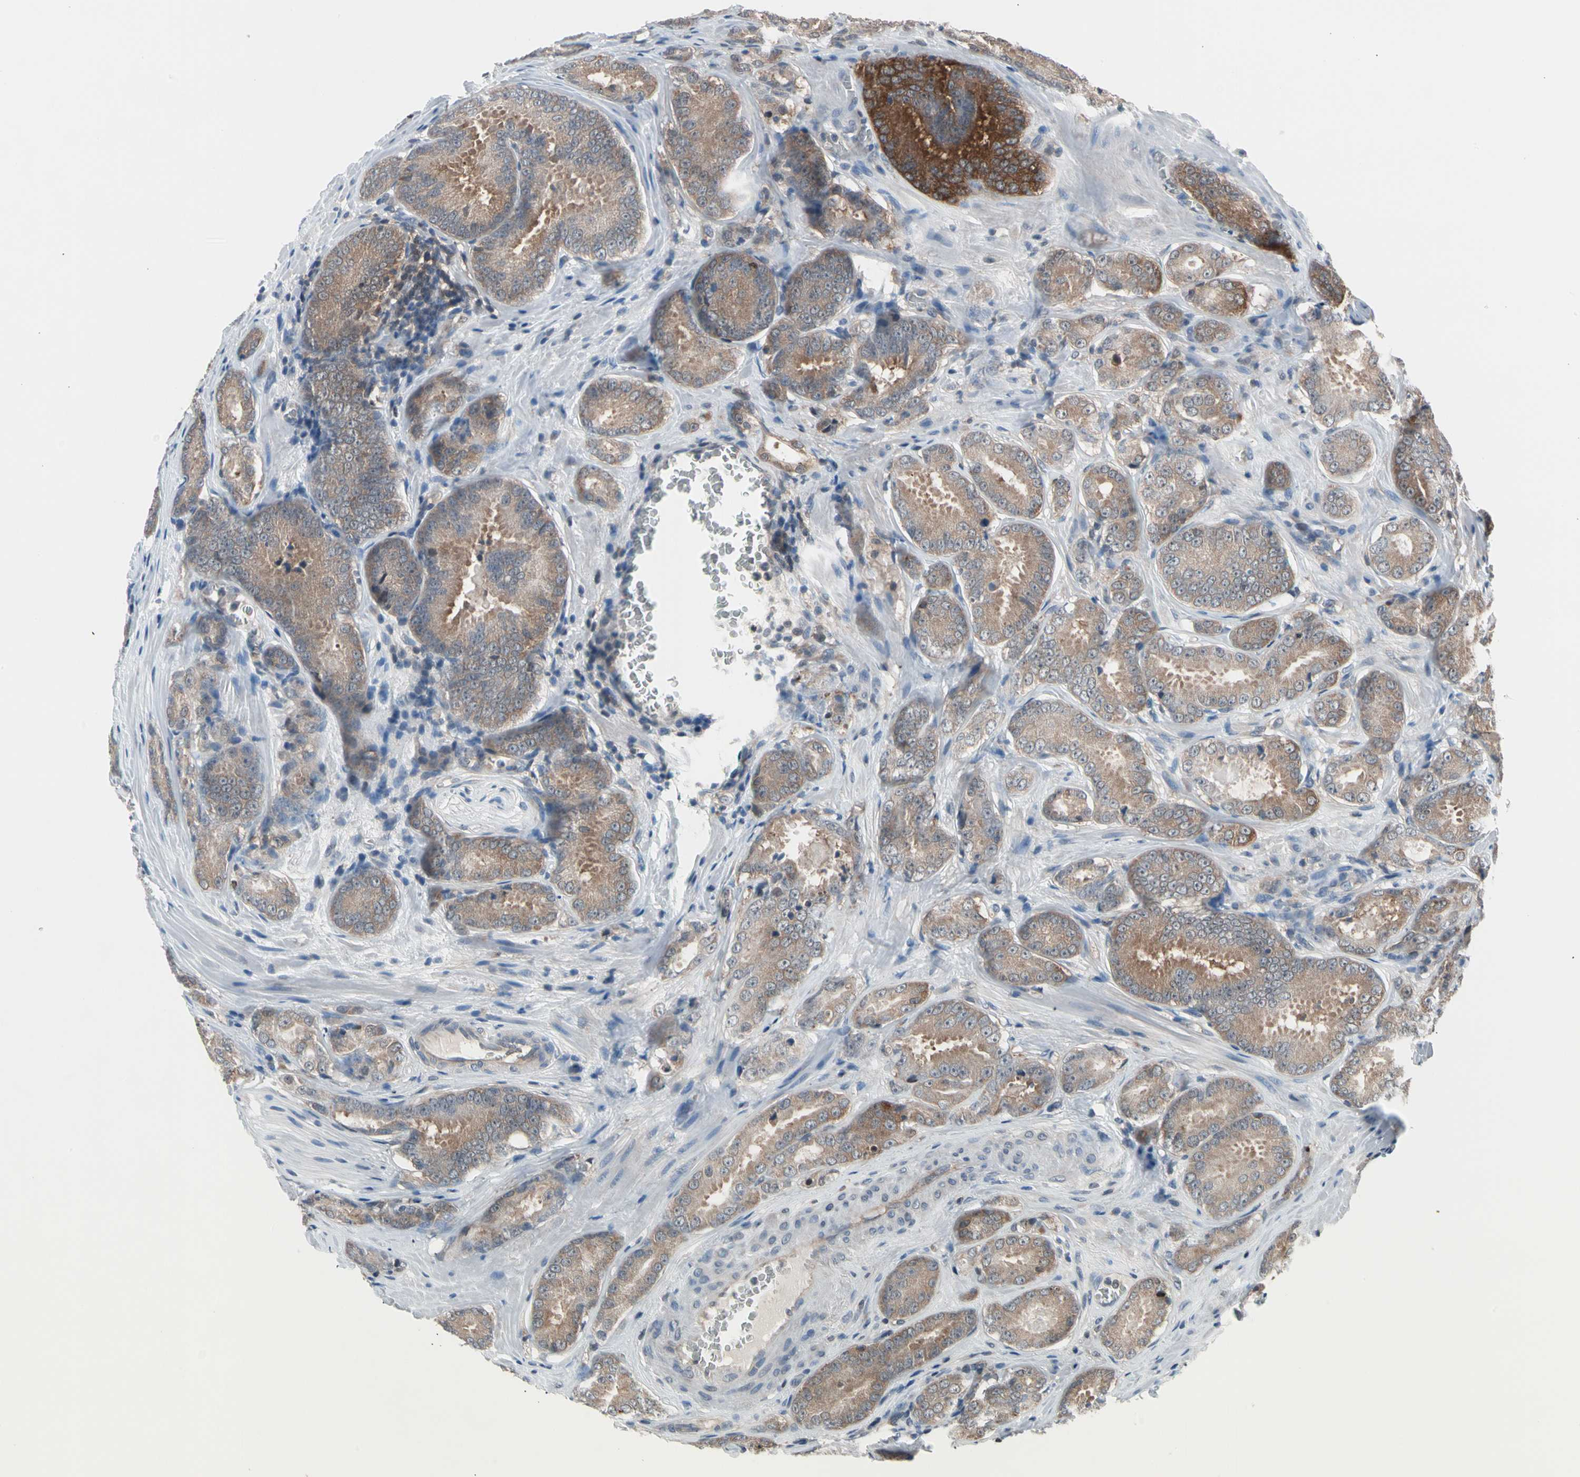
{"staining": {"intensity": "moderate", "quantity": ">75%", "location": "cytoplasmic/membranous"}, "tissue": "prostate cancer", "cell_type": "Tumor cells", "image_type": "cancer", "snomed": [{"axis": "morphology", "description": "Adenocarcinoma, High grade"}, {"axis": "topography", "description": "Prostate"}], "caption": "Tumor cells demonstrate medium levels of moderate cytoplasmic/membranous staining in about >75% of cells in high-grade adenocarcinoma (prostate).", "gene": "PSMA2", "patient": {"sex": "male", "age": 64}}